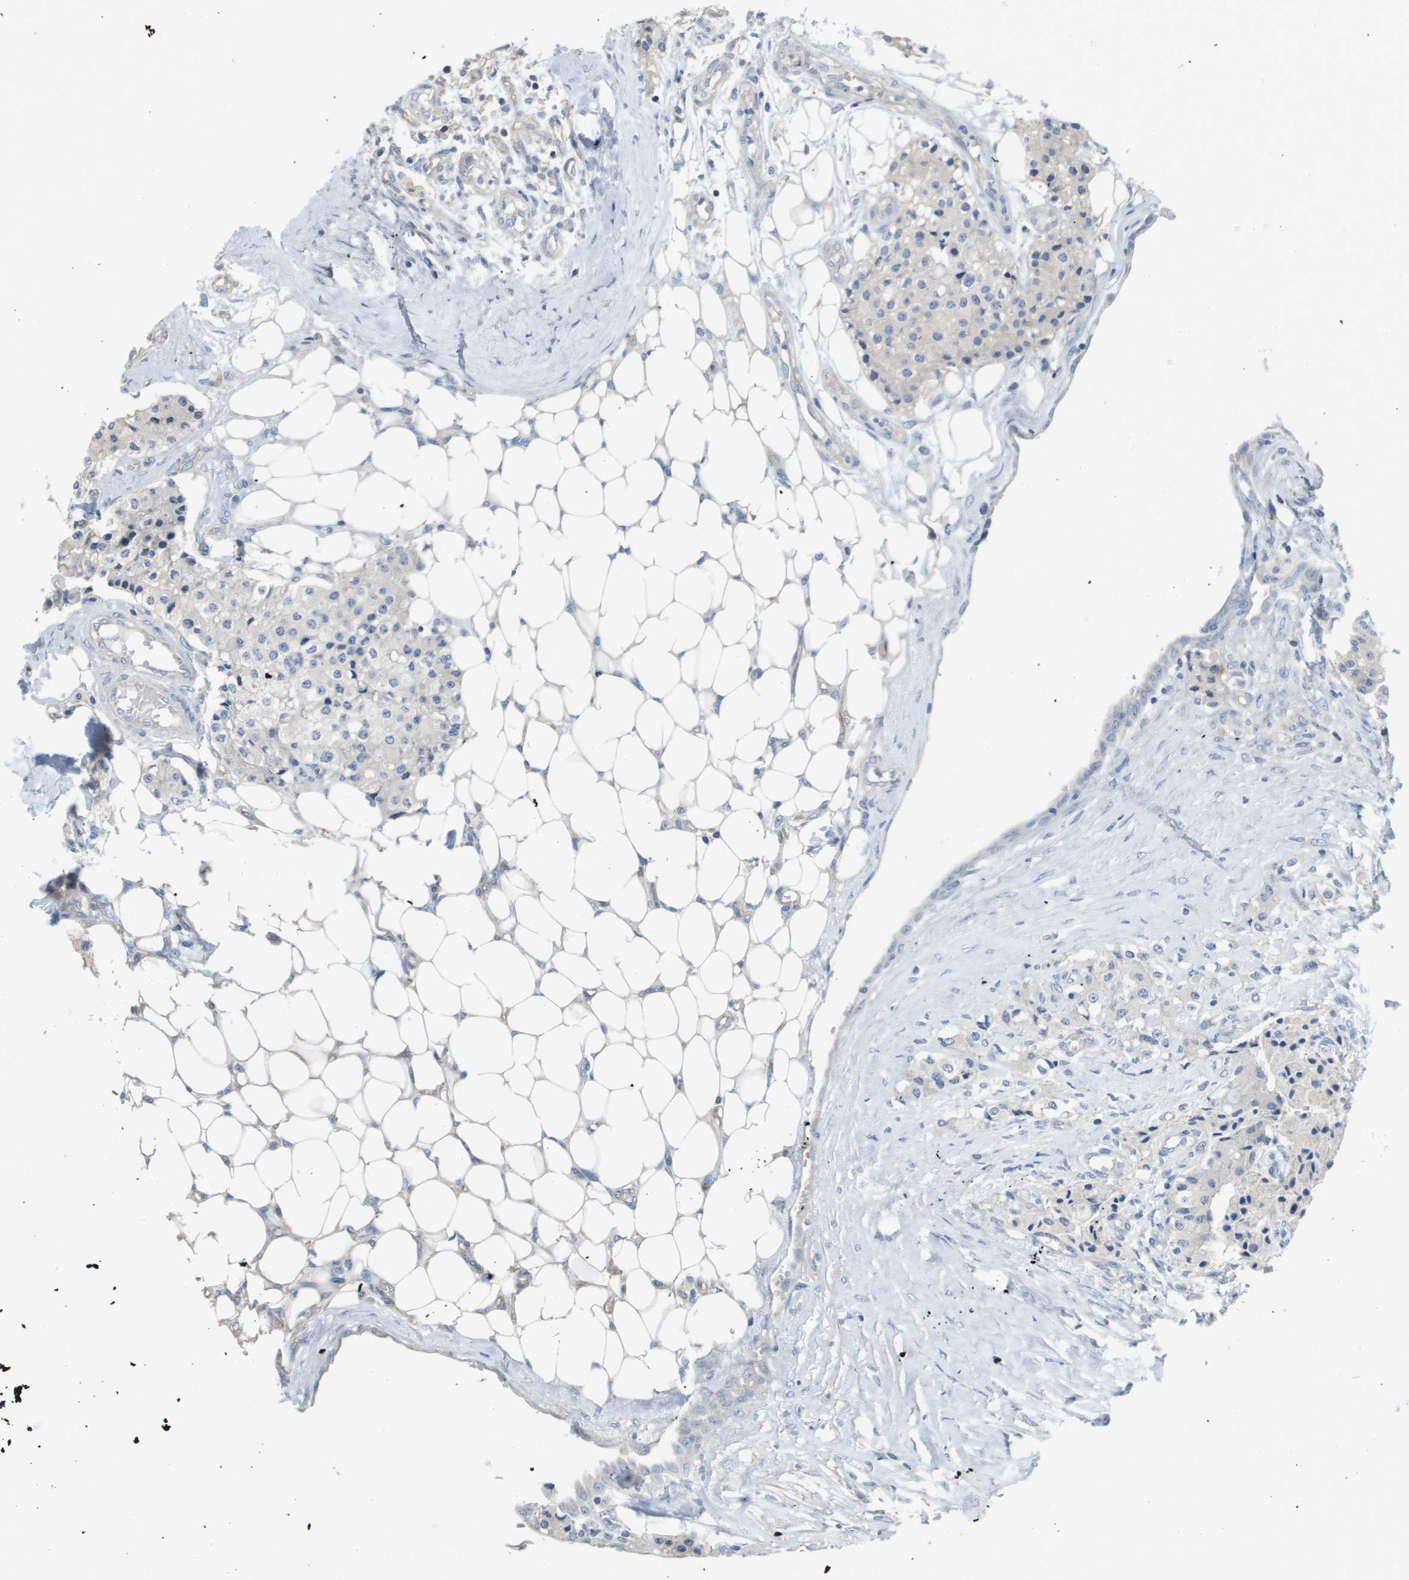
{"staining": {"intensity": "negative", "quantity": "none", "location": "none"}, "tissue": "carcinoid", "cell_type": "Tumor cells", "image_type": "cancer", "snomed": [{"axis": "morphology", "description": "Carcinoid, malignant, NOS"}, {"axis": "topography", "description": "Colon"}], "caption": "A micrograph of carcinoid (malignant) stained for a protein shows no brown staining in tumor cells.", "gene": "MYL3", "patient": {"sex": "female", "age": 52}}